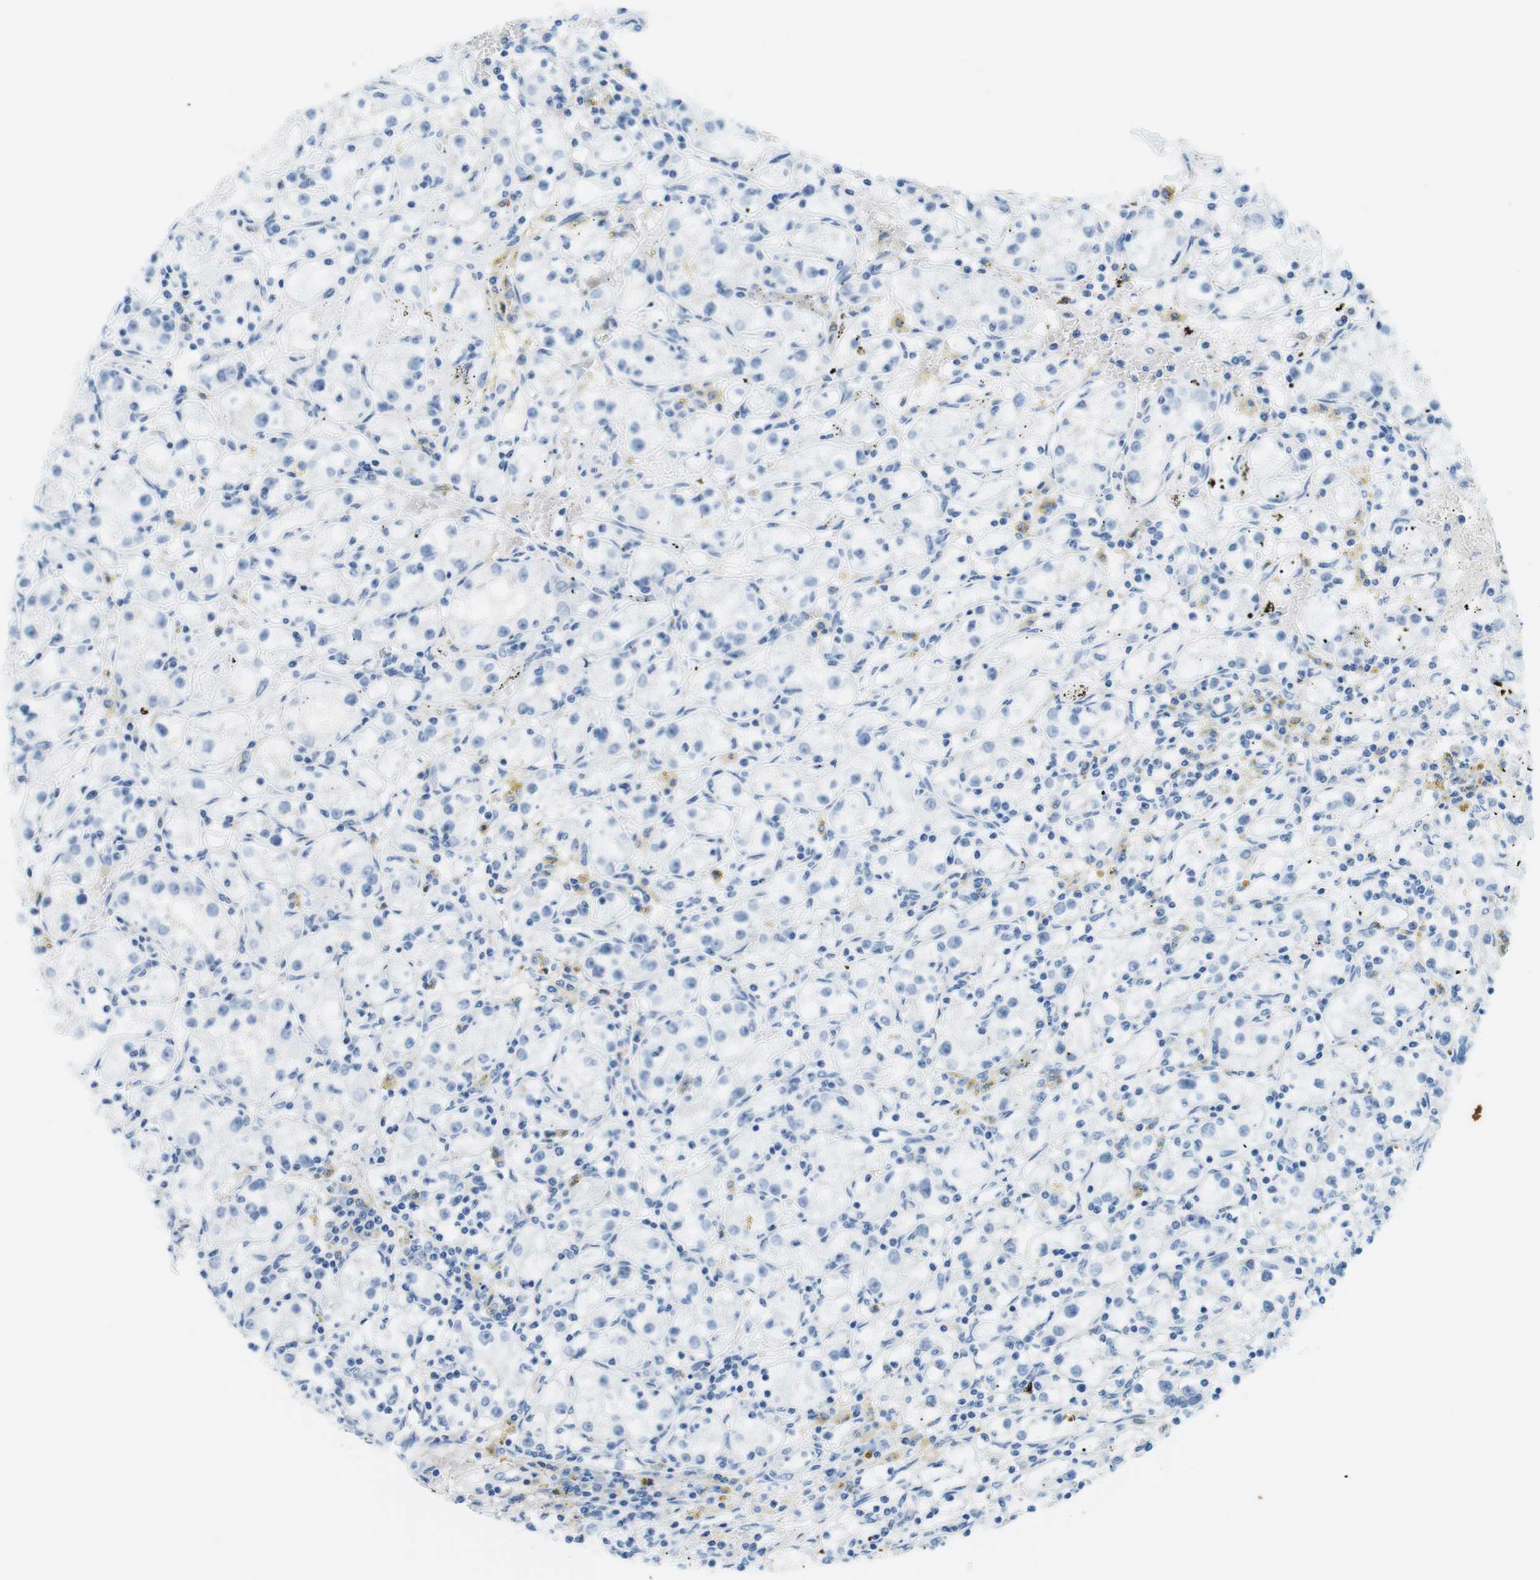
{"staining": {"intensity": "negative", "quantity": "none", "location": "none"}, "tissue": "renal cancer", "cell_type": "Tumor cells", "image_type": "cancer", "snomed": [{"axis": "morphology", "description": "Adenocarcinoma, NOS"}, {"axis": "topography", "description": "Kidney"}], "caption": "Renal cancer (adenocarcinoma) stained for a protein using IHC reveals no expression tumor cells.", "gene": "CSNK2B", "patient": {"sex": "male", "age": 56}}